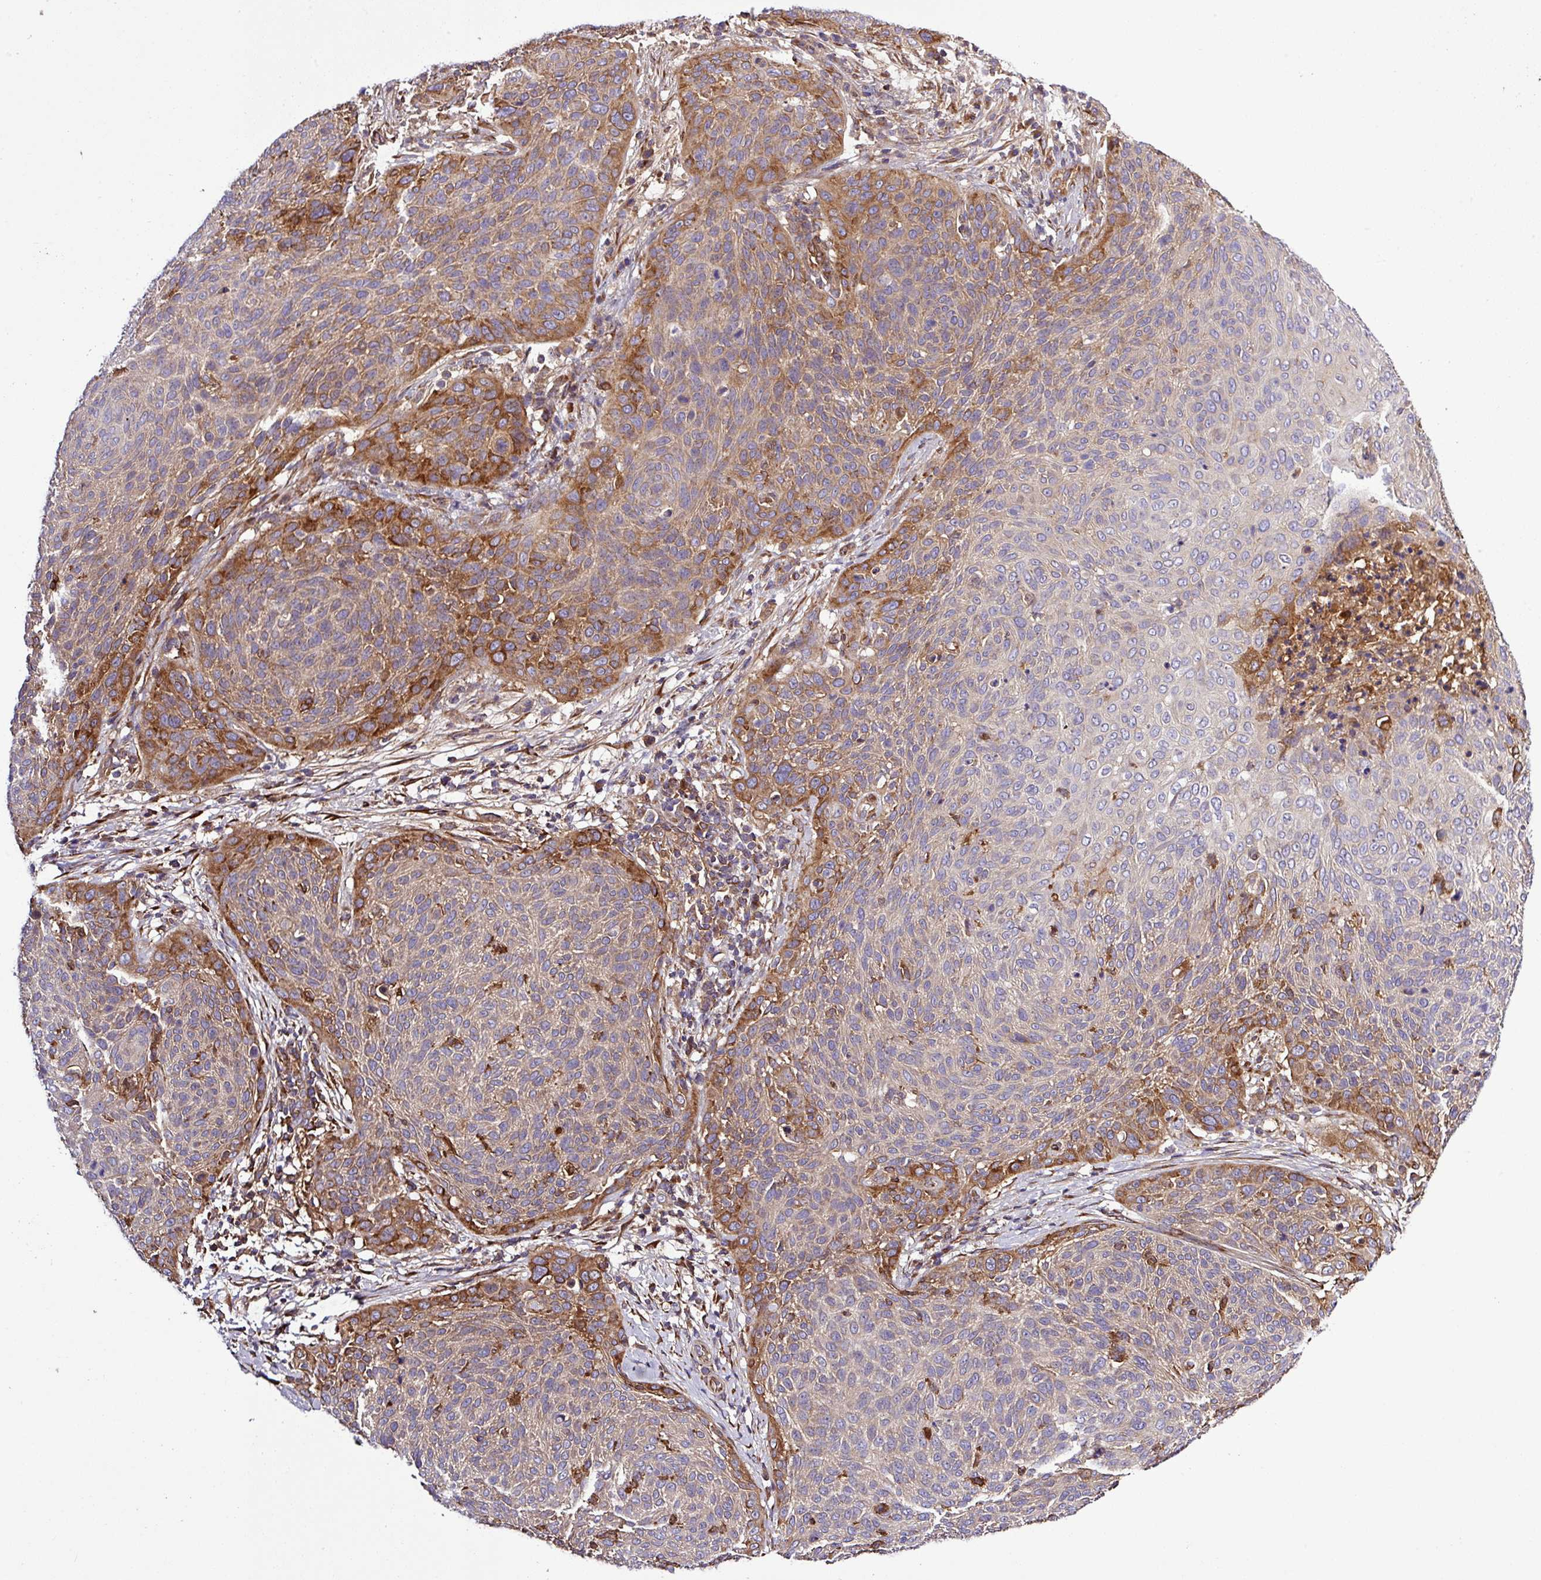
{"staining": {"intensity": "moderate", "quantity": "25%-75%", "location": "cytoplasmic/membranous"}, "tissue": "cervical cancer", "cell_type": "Tumor cells", "image_type": "cancer", "snomed": [{"axis": "morphology", "description": "Squamous cell carcinoma, NOS"}, {"axis": "topography", "description": "Cervix"}], "caption": "High-power microscopy captured an IHC micrograph of cervical cancer, revealing moderate cytoplasmic/membranous staining in approximately 25%-75% of tumor cells.", "gene": "CWH43", "patient": {"sex": "female", "age": 31}}